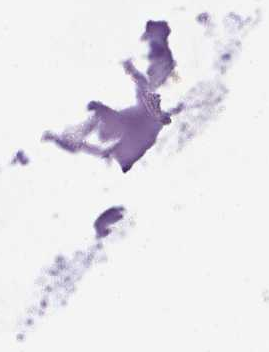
{"staining": {"intensity": "negative", "quantity": "none", "location": "none"}, "tissue": "soft tissue", "cell_type": "Chondrocytes", "image_type": "normal", "snomed": [{"axis": "morphology", "description": "Normal tissue, NOS"}, {"axis": "morphology", "description": "Squamous cell carcinoma, NOS"}, {"axis": "topography", "description": "Cartilage tissue"}, {"axis": "topography", "description": "Bronchus"}, {"axis": "topography", "description": "Lung"}], "caption": "IHC of unremarkable human soft tissue reveals no staining in chondrocytes.", "gene": "CTCFL", "patient": {"sex": "male", "age": 66}}